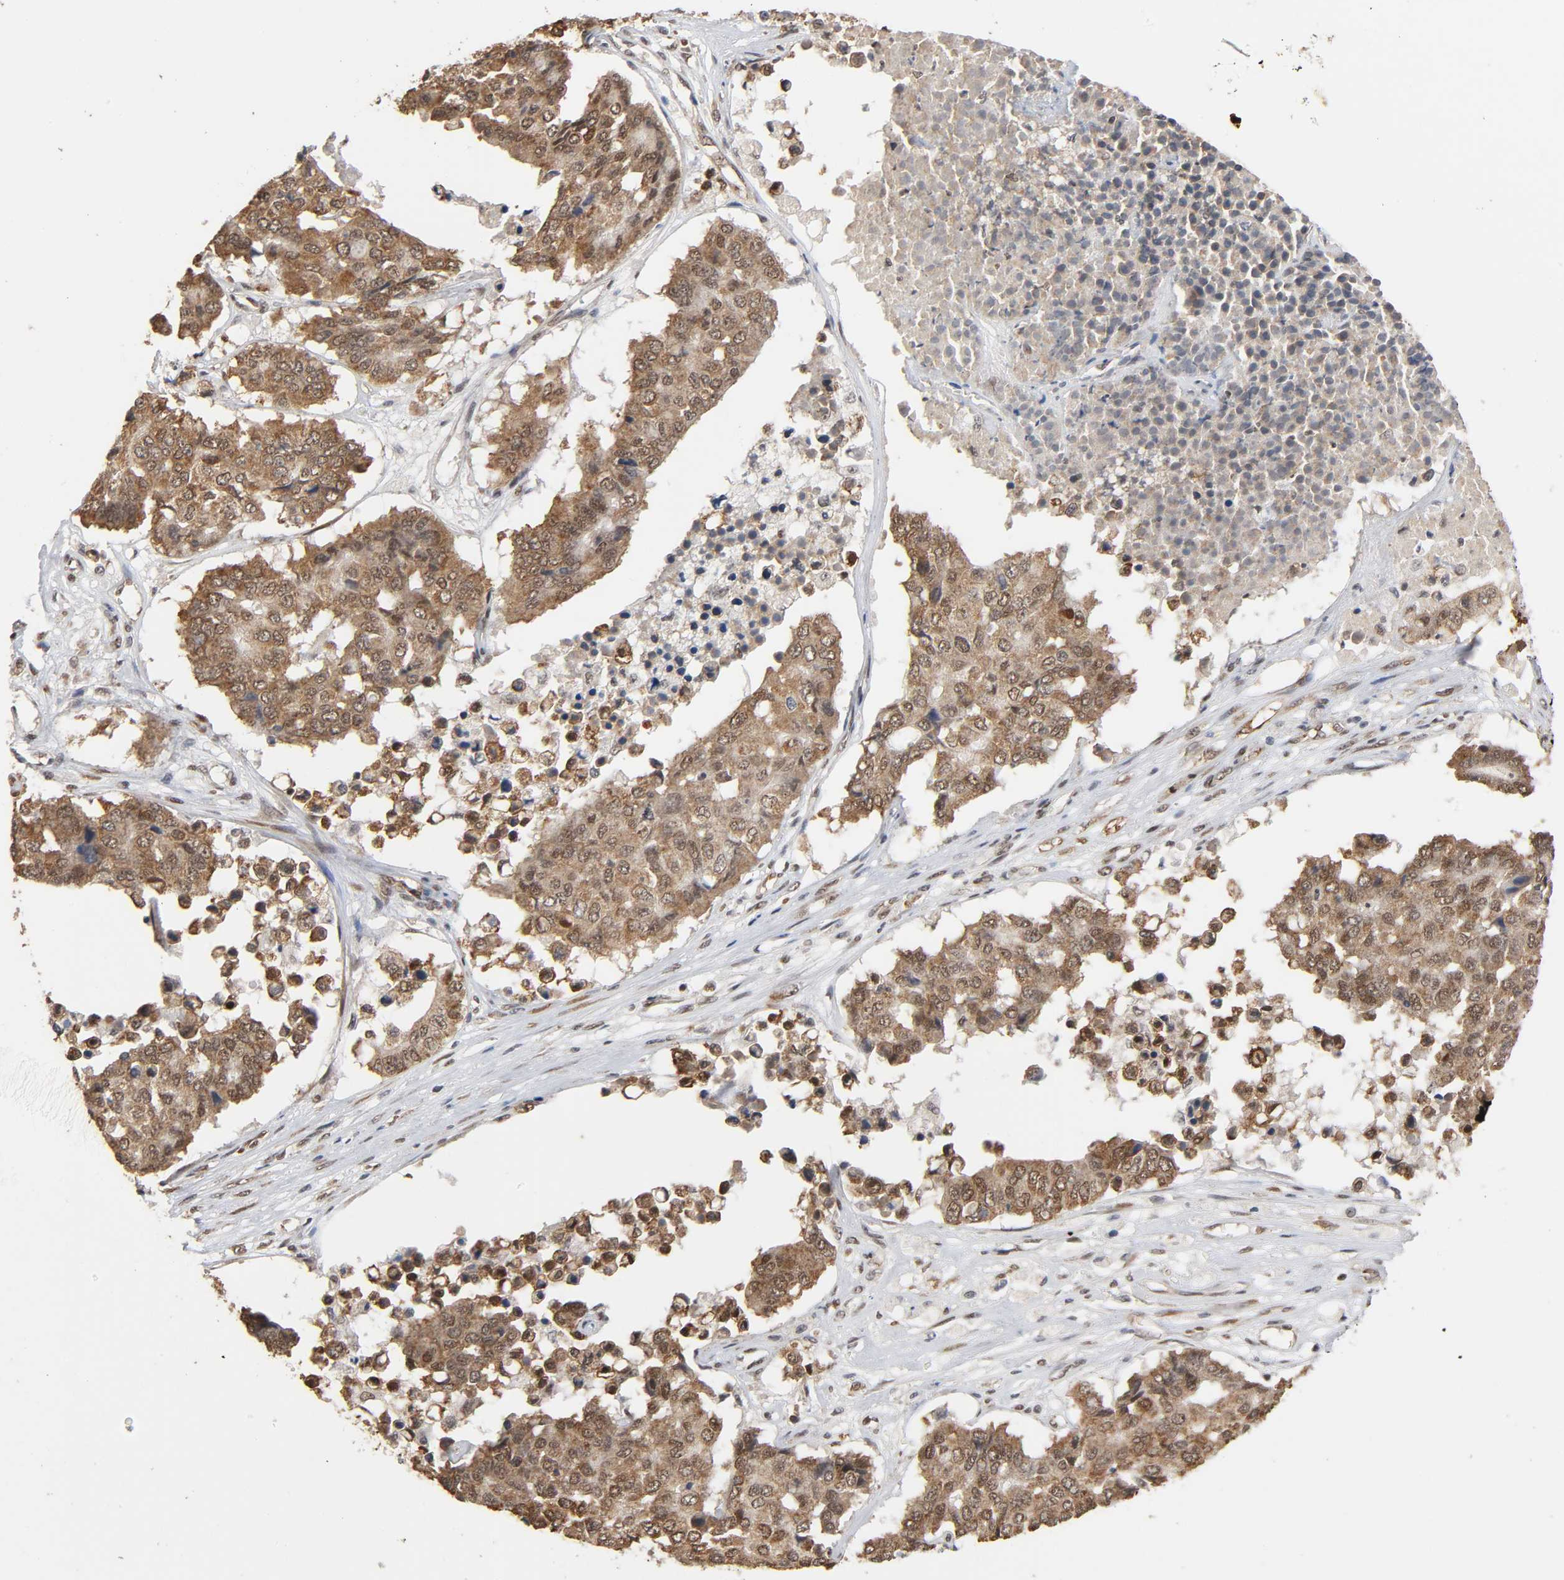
{"staining": {"intensity": "moderate", "quantity": ">75%", "location": "cytoplasmic/membranous,nuclear"}, "tissue": "pancreatic cancer", "cell_type": "Tumor cells", "image_type": "cancer", "snomed": [{"axis": "morphology", "description": "Adenocarcinoma, NOS"}, {"axis": "topography", "description": "Pancreas"}], "caption": "Immunohistochemical staining of adenocarcinoma (pancreatic) displays medium levels of moderate cytoplasmic/membranous and nuclear expression in approximately >75% of tumor cells.", "gene": "ZNF384", "patient": {"sex": "male", "age": 50}}